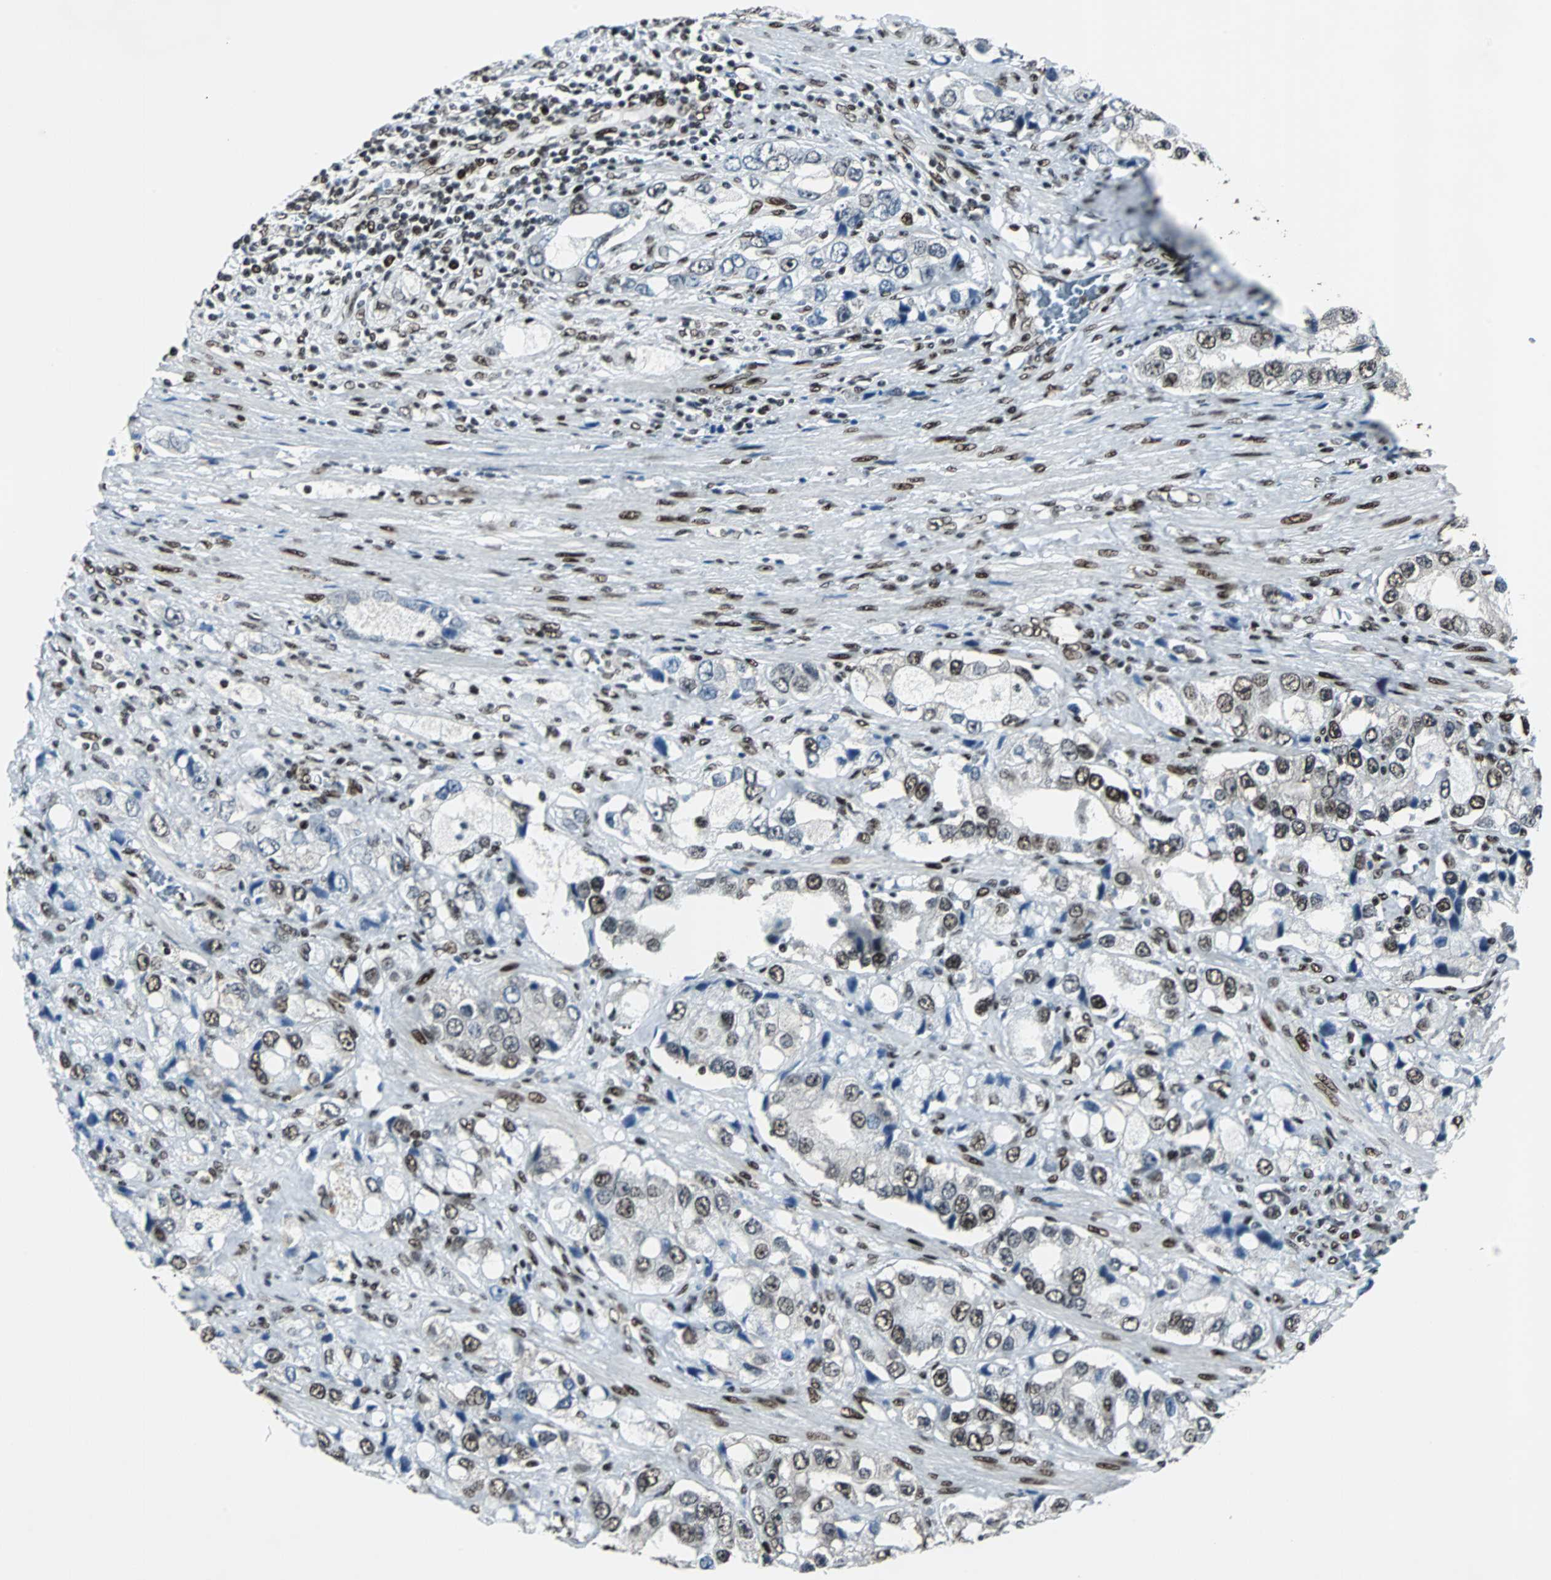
{"staining": {"intensity": "moderate", "quantity": ">75%", "location": "nuclear"}, "tissue": "prostate cancer", "cell_type": "Tumor cells", "image_type": "cancer", "snomed": [{"axis": "morphology", "description": "Adenocarcinoma, High grade"}, {"axis": "topography", "description": "Prostate"}], "caption": "A brown stain labels moderate nuclear expression of a protein in prostate cancer (high-grade adenocarcinoma) tumor cells.", "gene": "MEF2D", "patient": {"sex": "male", "age": 63}}